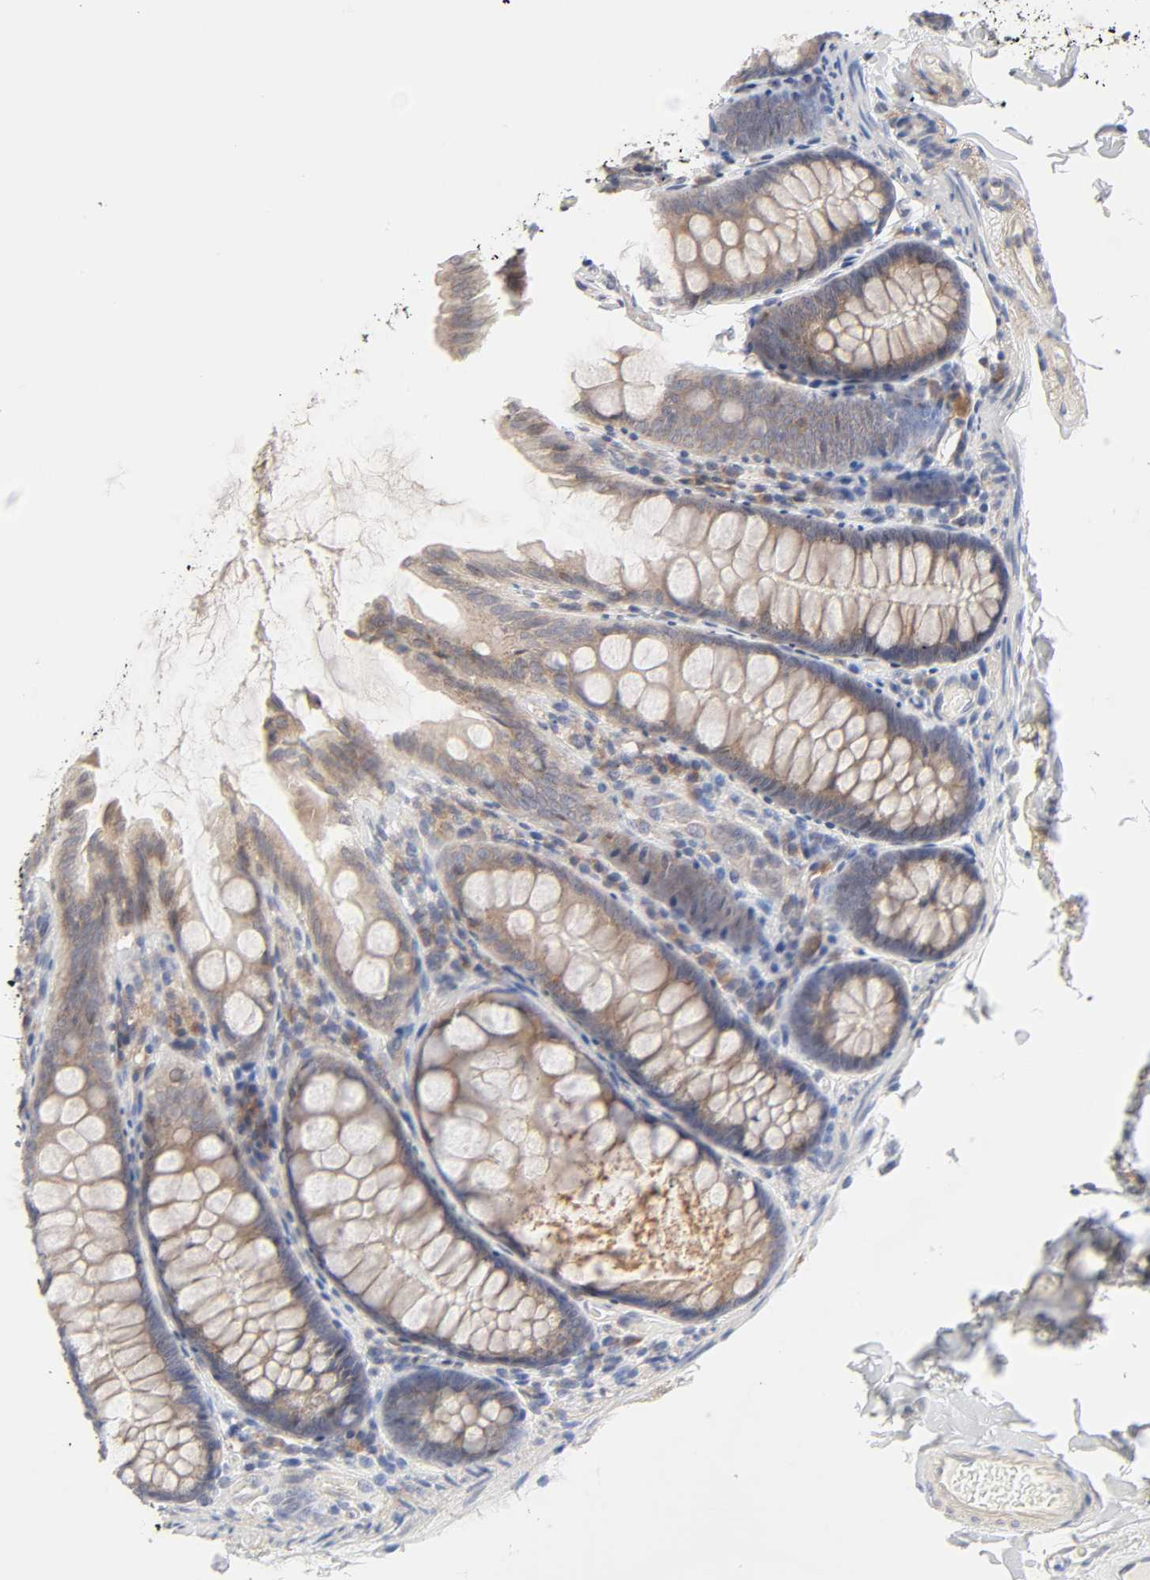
{"staining": {"intensity": "moderate", "quantity": ">75%", "location": "cytoplasmic/membranous"}, "tissue": "colon", "cell_type": "Endothelial cells", "image_type": "normal", "snomed": [{"axis": "morphology", "description": "Normal tissue, NOS"}, {"axis": "topography", "description": "Colon"}], "caption": "Unremarkable colon shows moderate cytoplasmic/membranous positivity in approximately >75% of endothelial cells The staining was performed using DAB to visualize the protein expression in brown, while the nuclei were stained in blue with hematoxylin (Magnification: 20x)..", "gene": "IL4R", "patient": {"sex": "female", "age": 61}}